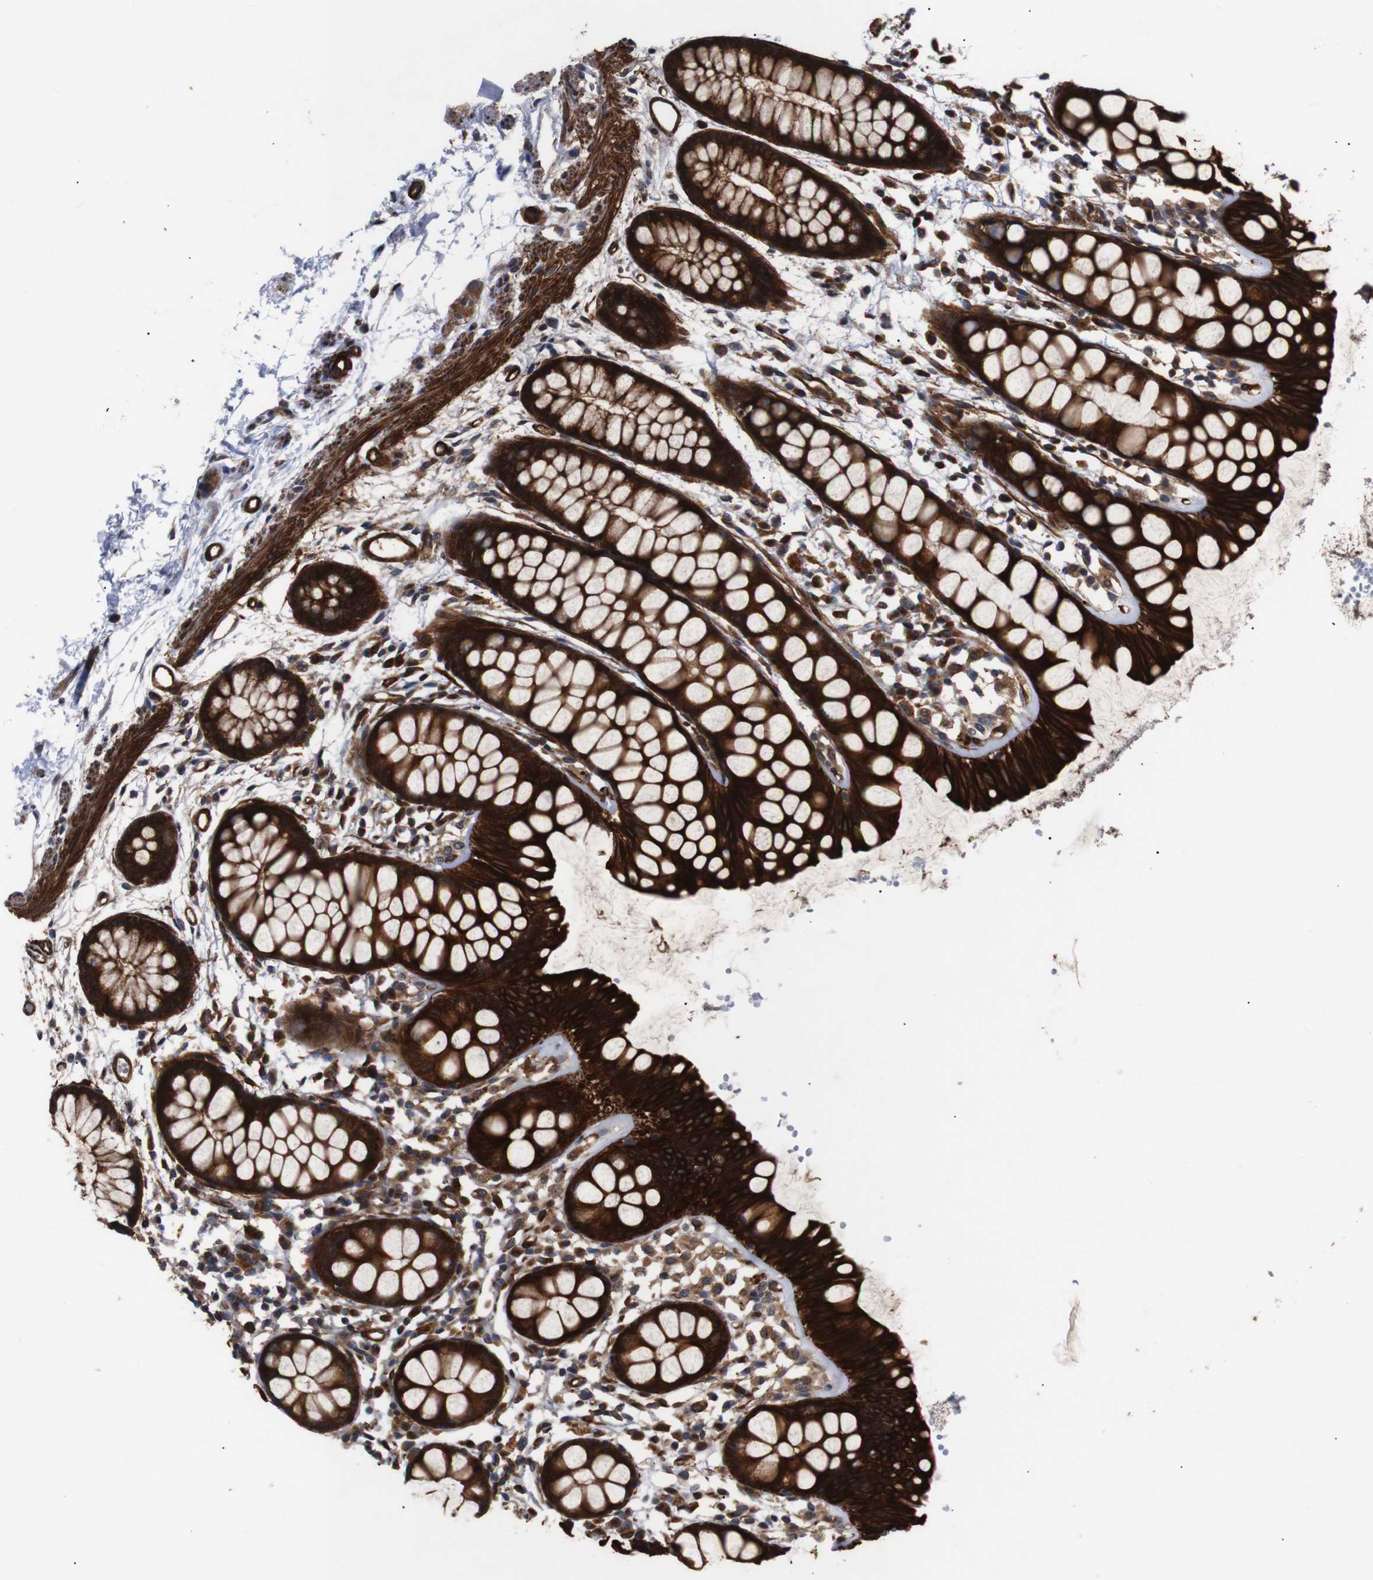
{"staining": {"intensity": "strong", "quantity": ">75%", "location": "cytoplasmic/membranous"}, "tissue": "rectum", "cell_type": "Glandular cells", "image_type": "normal", "snomed": [{"axis": "morphology", "description": "Normal tissue, NOS"}, {"axis": "topography", "description": "Rectum"}], "caption": "IHC staining of normal rectum, which shows high levels of strong cytoplasmic/membranous staining in about >75% of glandular cells indicating strong cytoplasmic/membranous protein staining. The staining was performed using DAB (brown) for protein detection and nuclei were counterstained in hematoxylin (blue).", "gene": "PAWR", "patient": {"sex": "female", "age": 66}}